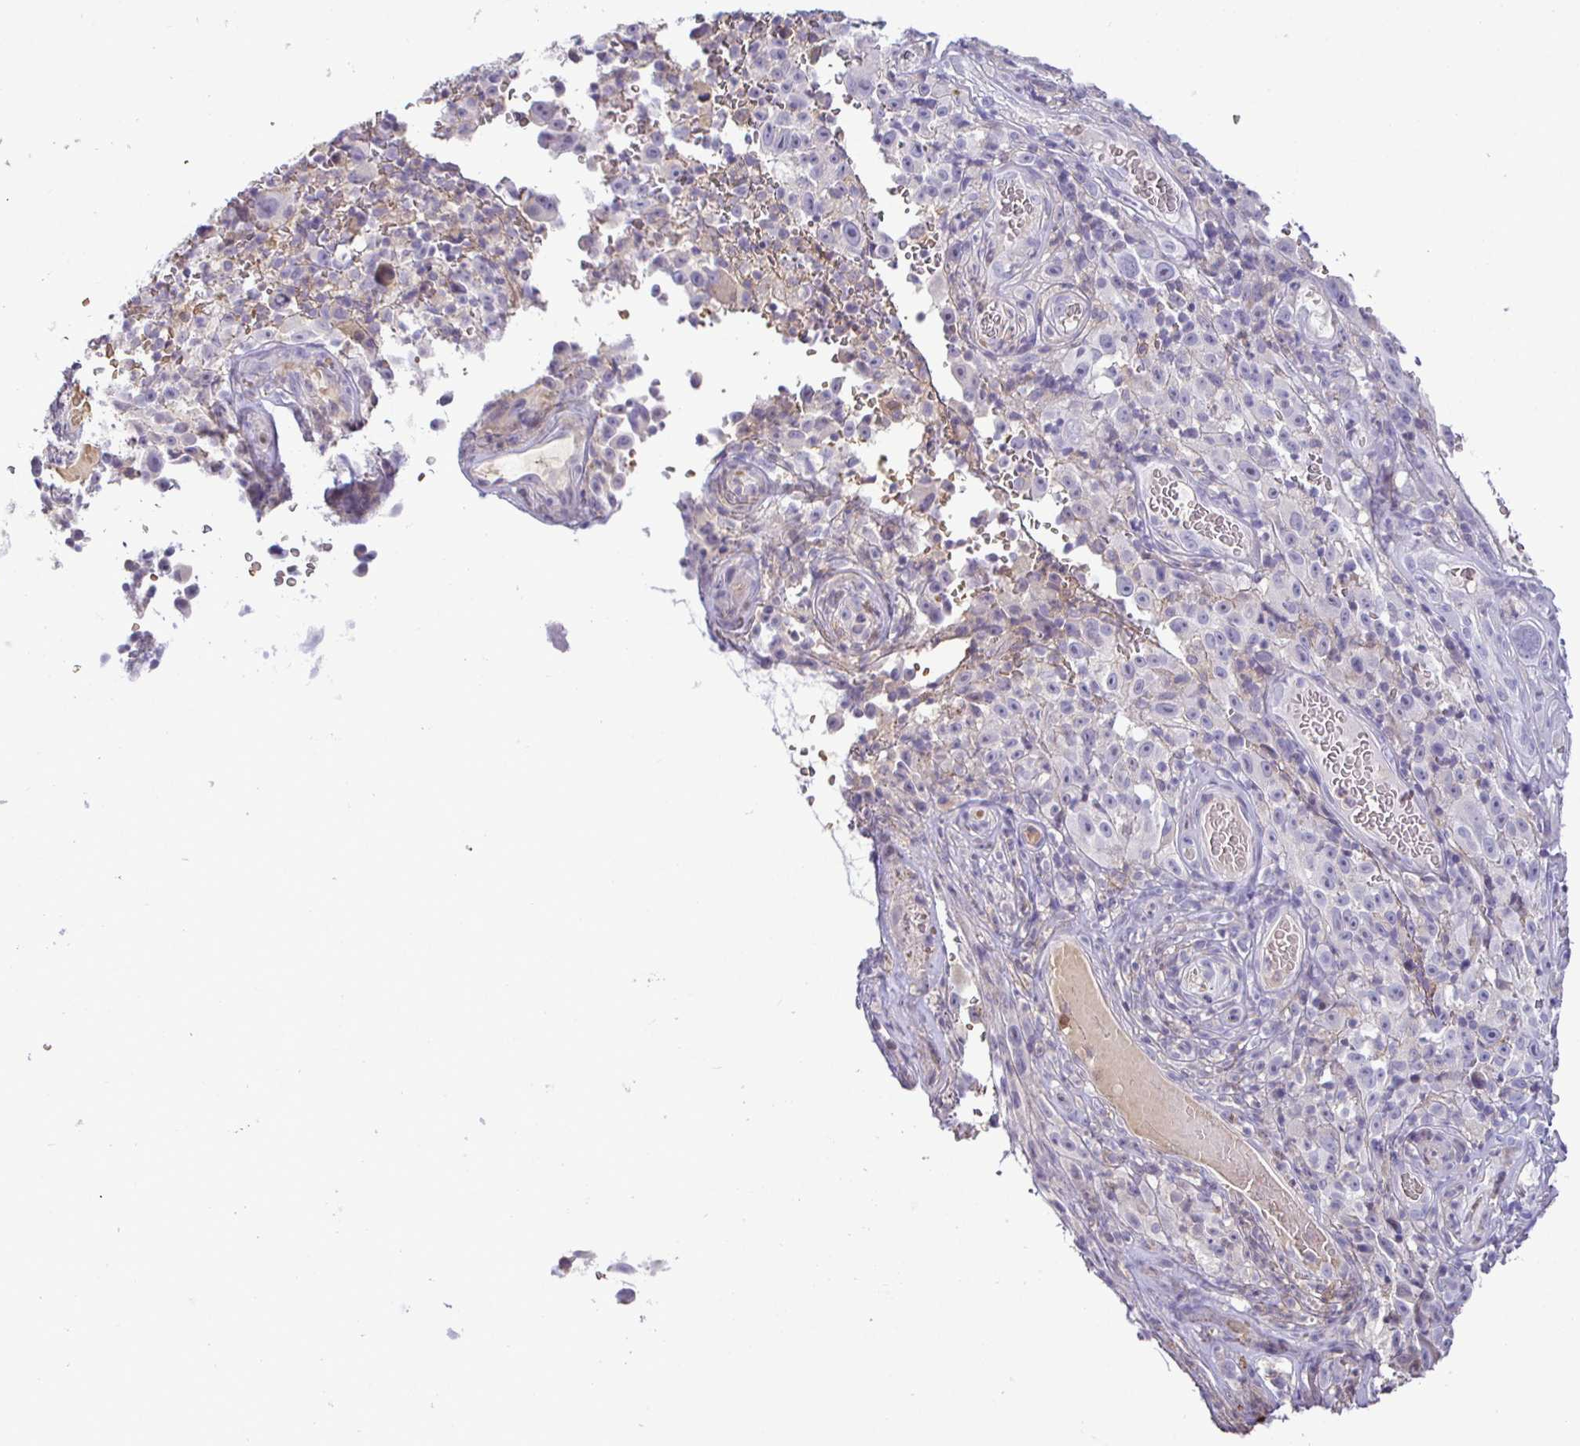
{"staining": {"intensity": "negative", "quantity": "none", "location": "none"}, "tissue": "melanoma", "cell_type": "Tumor cells", "image_type": "cancer", "snomed": [{"axis": "morphology", "description": "Malignant melanoma, NOS"}, {"axis": "topography", "description": "Skin"}], "caption": "Immunohistochemistry (IHC) micrograph of neoplastic tissue: malignant melanoma stained with DAB (3,3'-diaminobenzidine) reveals no significant protein staining in tumor cells.", "gene": "SIRPA", "patient": {"sex": "female", "age": 82}}